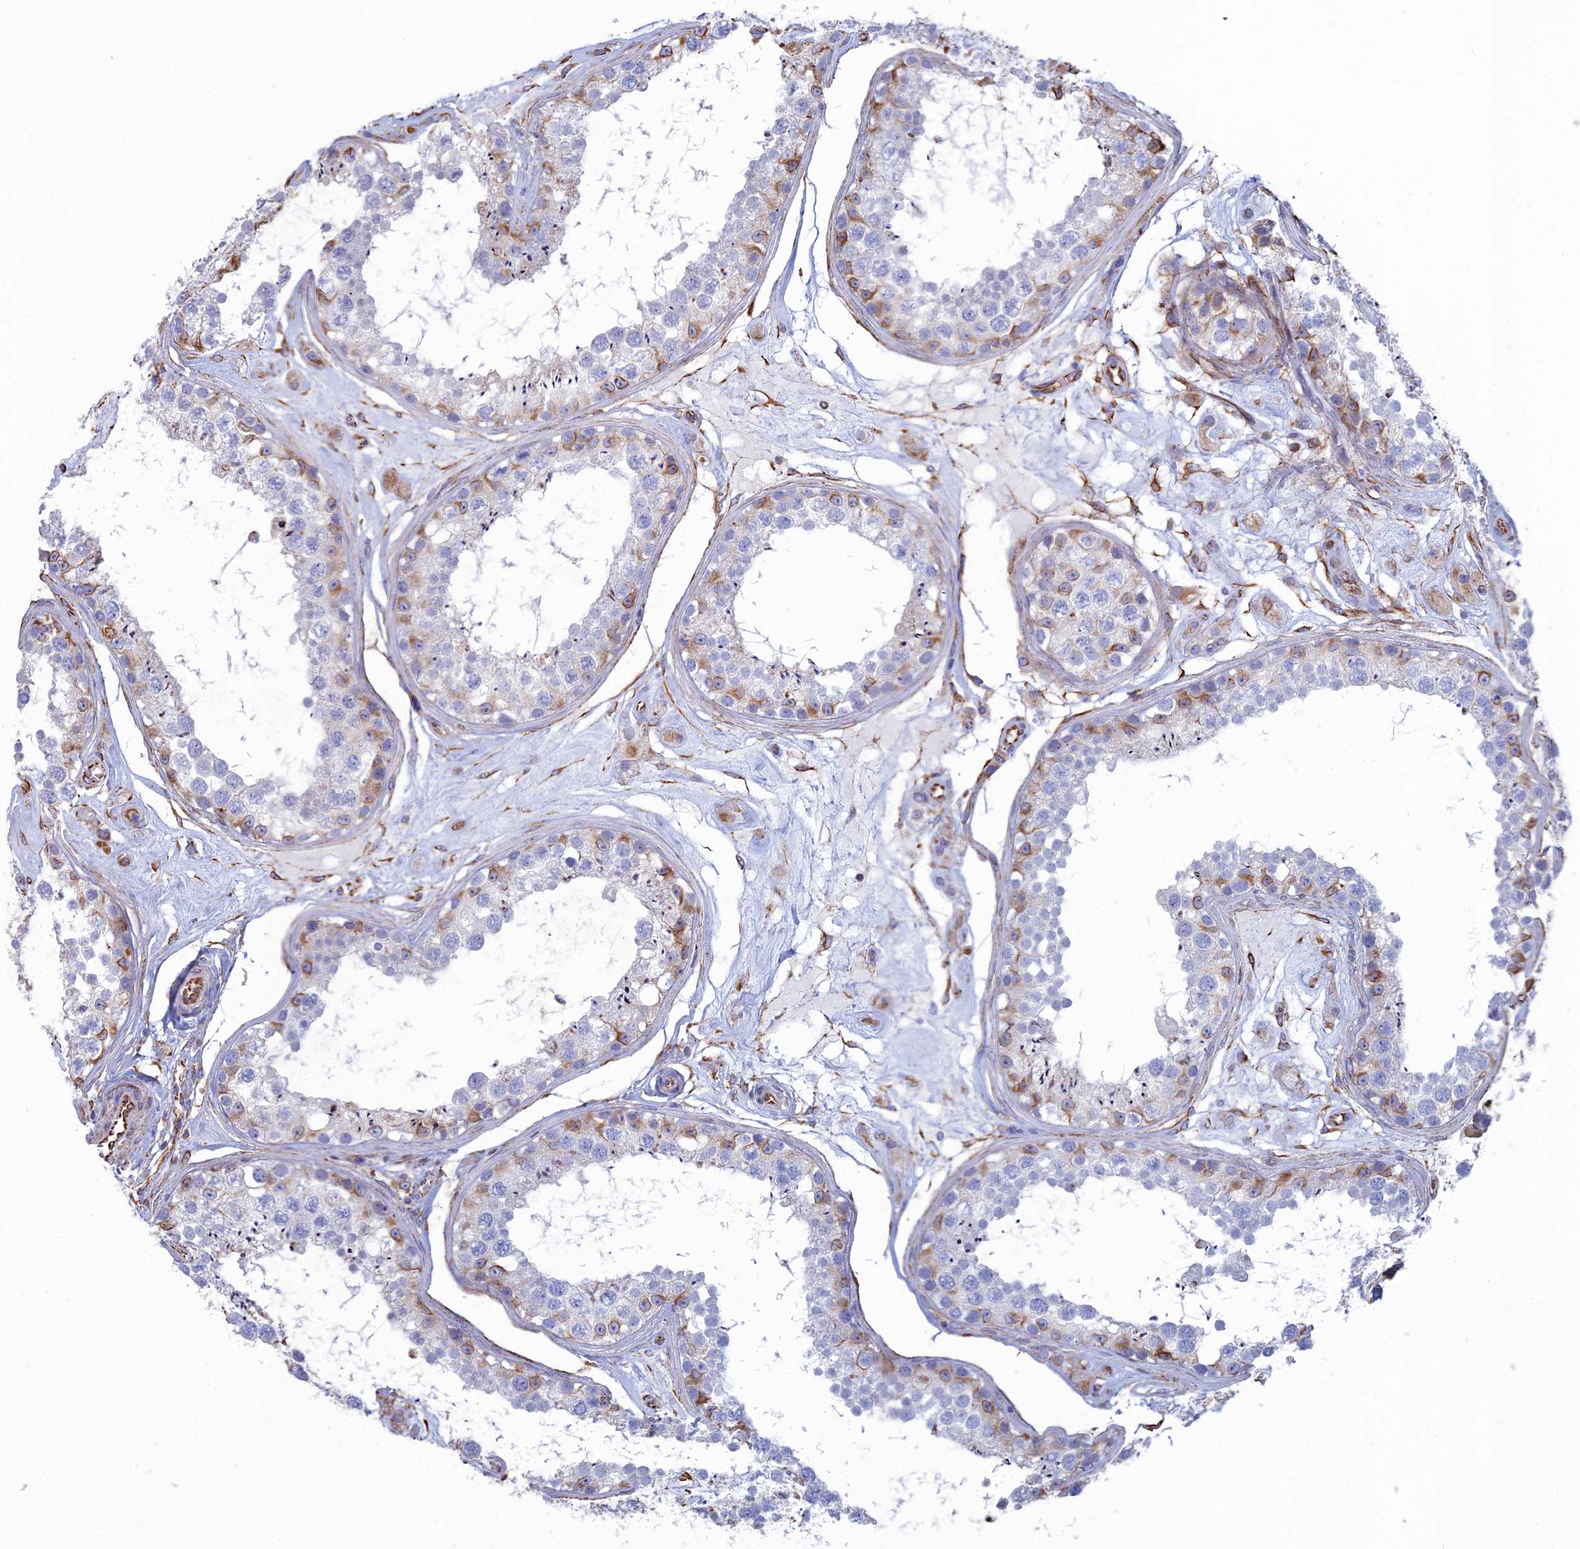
{"staining": {"intensity": "moderate", "quantity": "<25%", "location": "cytoplasmic/membranous"}, "tissue": "testis", "cell_type": "Cells in seminiferous ducts", "image_type": "normal", "snomed": [{"axis": "morphology", "description": "Normal tissue, NOS"}, {"axis": "topography", "description": "Testis"}], "caption": "About <25% of cells in seminiferous ducts in benign testis show moderate cytoplasmic/membranous protein staining as visualized by brown immunohistochemical staining.", "gene": "CLVS2", "patient": {"sex": "male", "age": 25}}